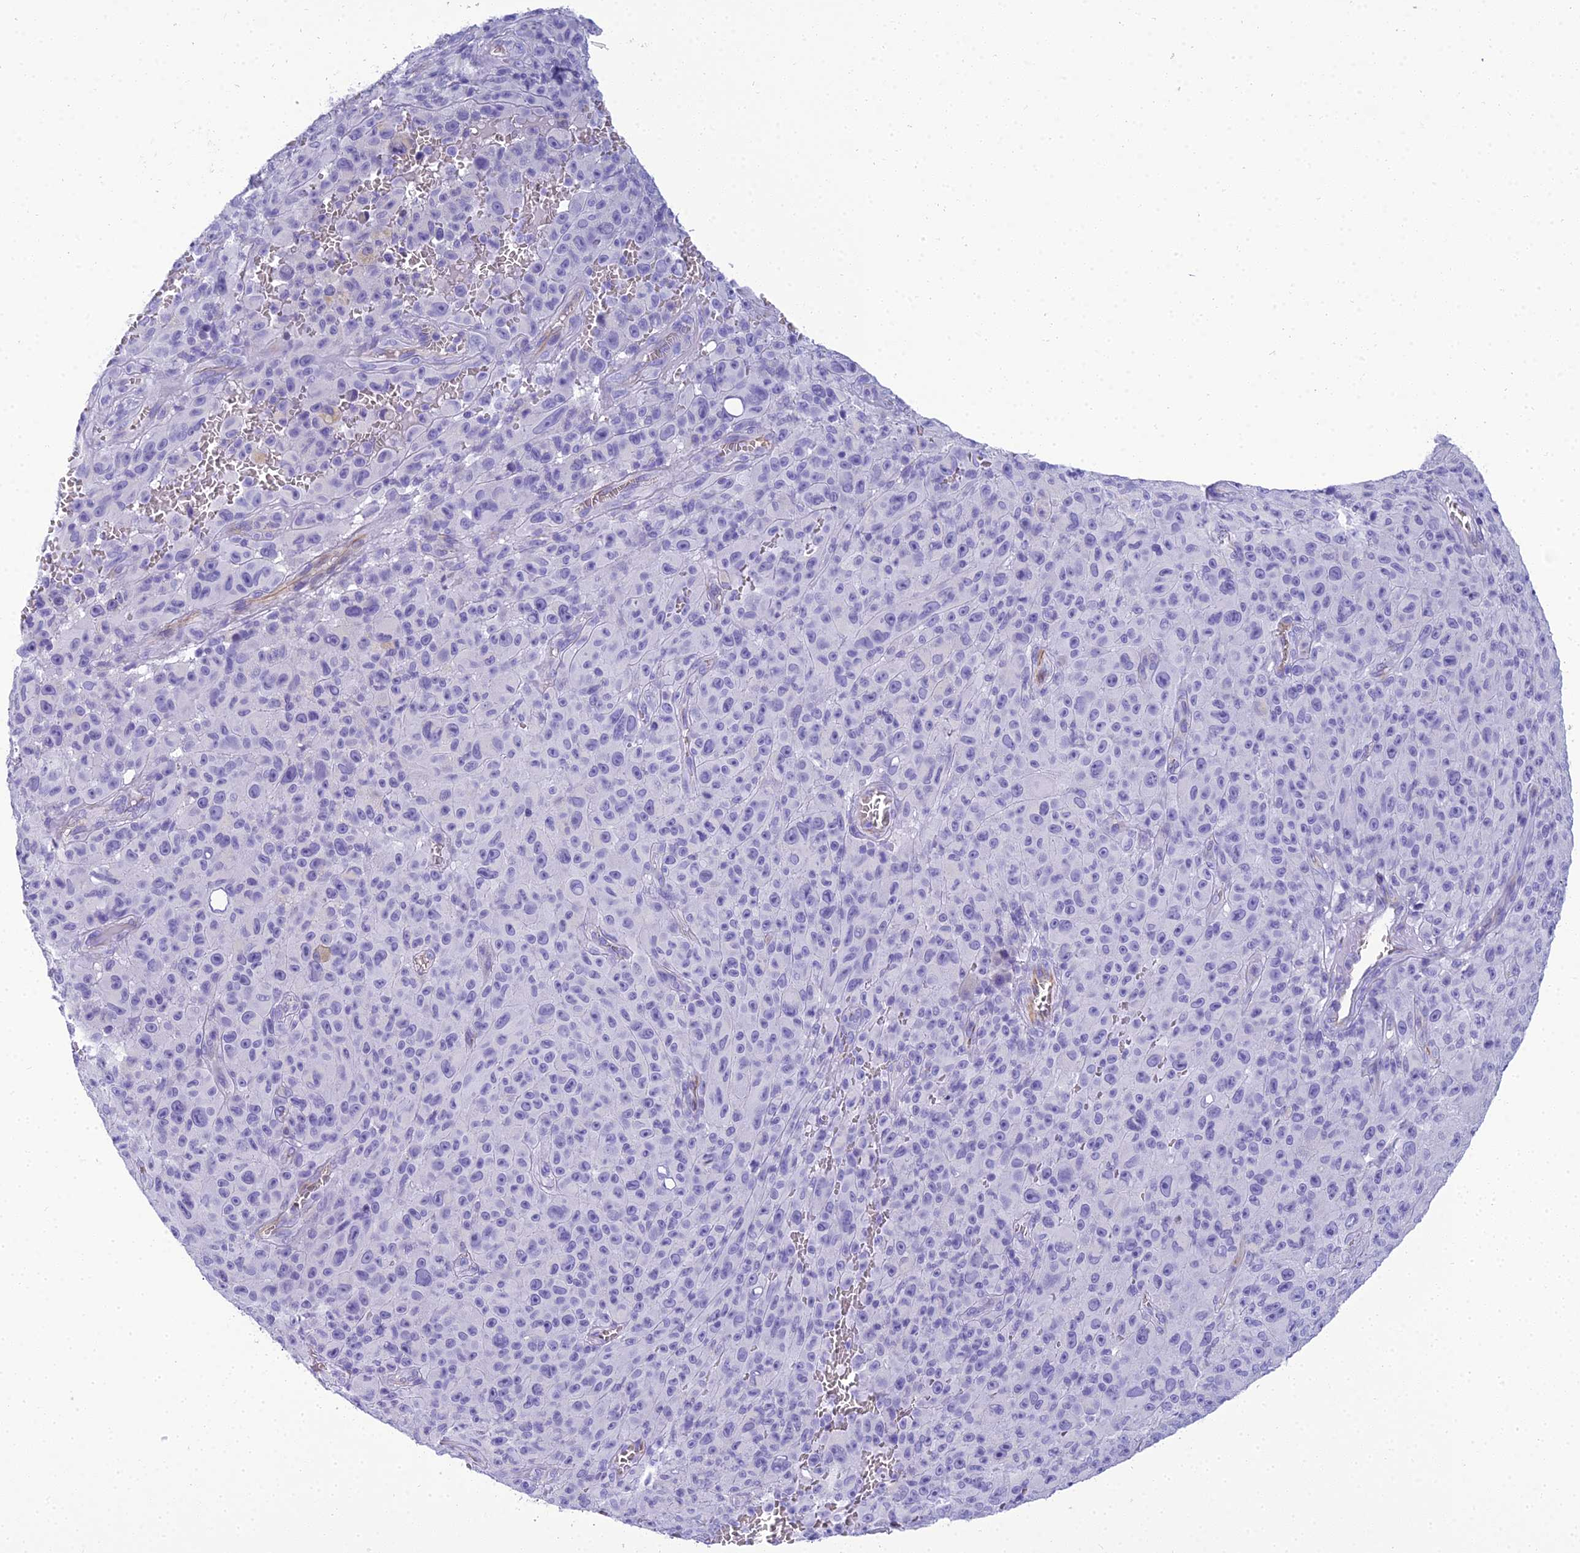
{"staining": {"intensity": "negative", "quantity": "none", "location": "none"}, "tissue": "melanoma", "cell_type": "Tumor cells", "image_type": "cancer", "snomed": [{"axis": "morphology", "description": "Malignant melanoma, NOS"}, {"axis": "topography", "description": "Skin"}], "caption": "This is an IHC histopathology image of malignant melanoma. There is no expression in tumor cells.", "gene": "NINJ1", "patient": {"sex": "female", "age": 82}}